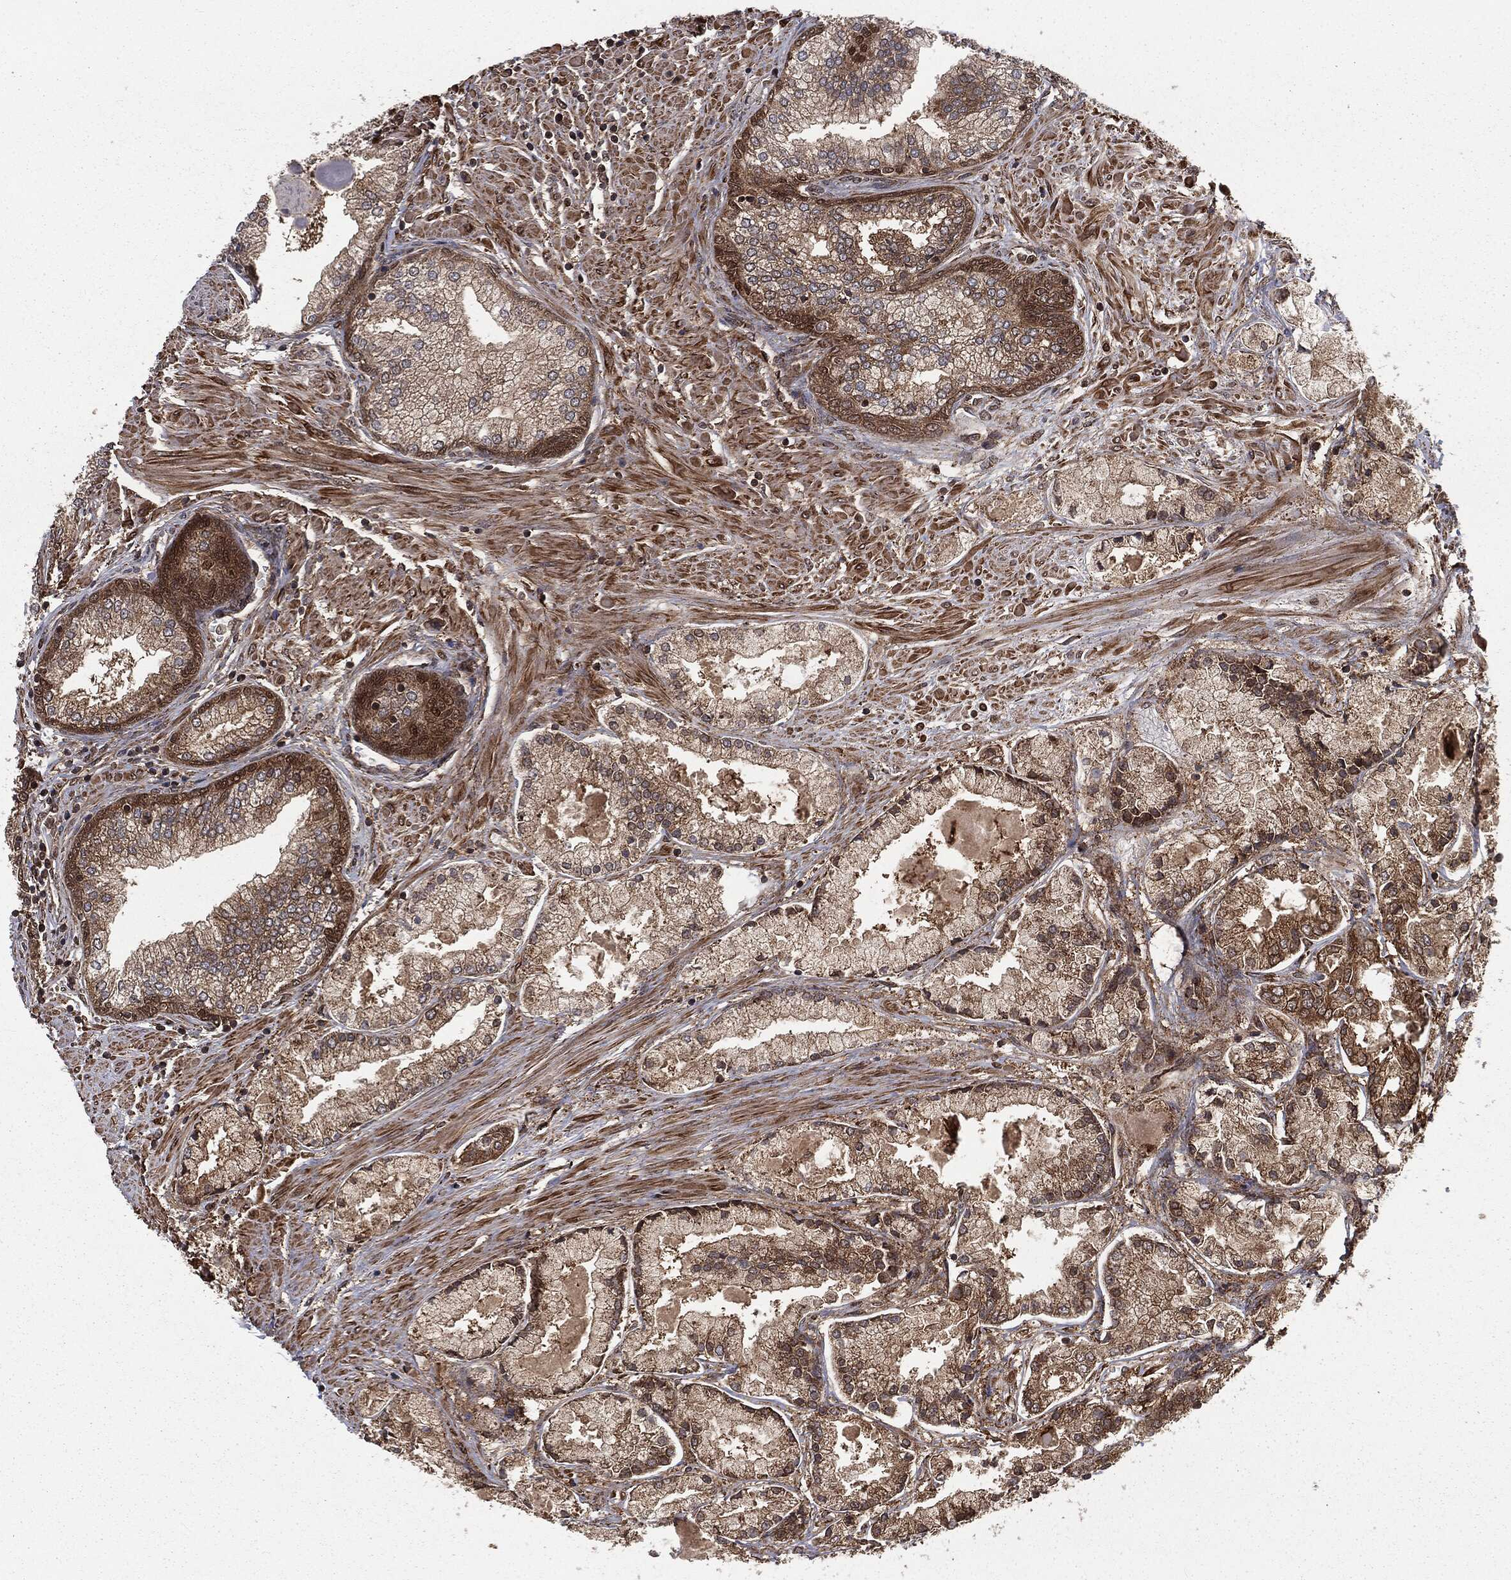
{"staining": {"intensity": "strong", "quantity": "<25%", "location": "cytoplasmic/membranous,nuclear"}, "tissue": "prostate cancer", "cell_type": "Tumor cells", "image_type": "cancer", "snomed": [{"axis": "morphology", "description": "Adenocarcinoma, High grade"}, {"axis": "topography", "description": "Prostate"}], "caption": "An immunohistochemistry (IHC) histopathology image of tumor tissue is shown. Protein staining in brown labels strong cytoplasmic/membranous and nuclear positivity in prostate cancer within tumor cells.", "gene": "RANBP9", "patient": {"sex": "male", "age": 67}}